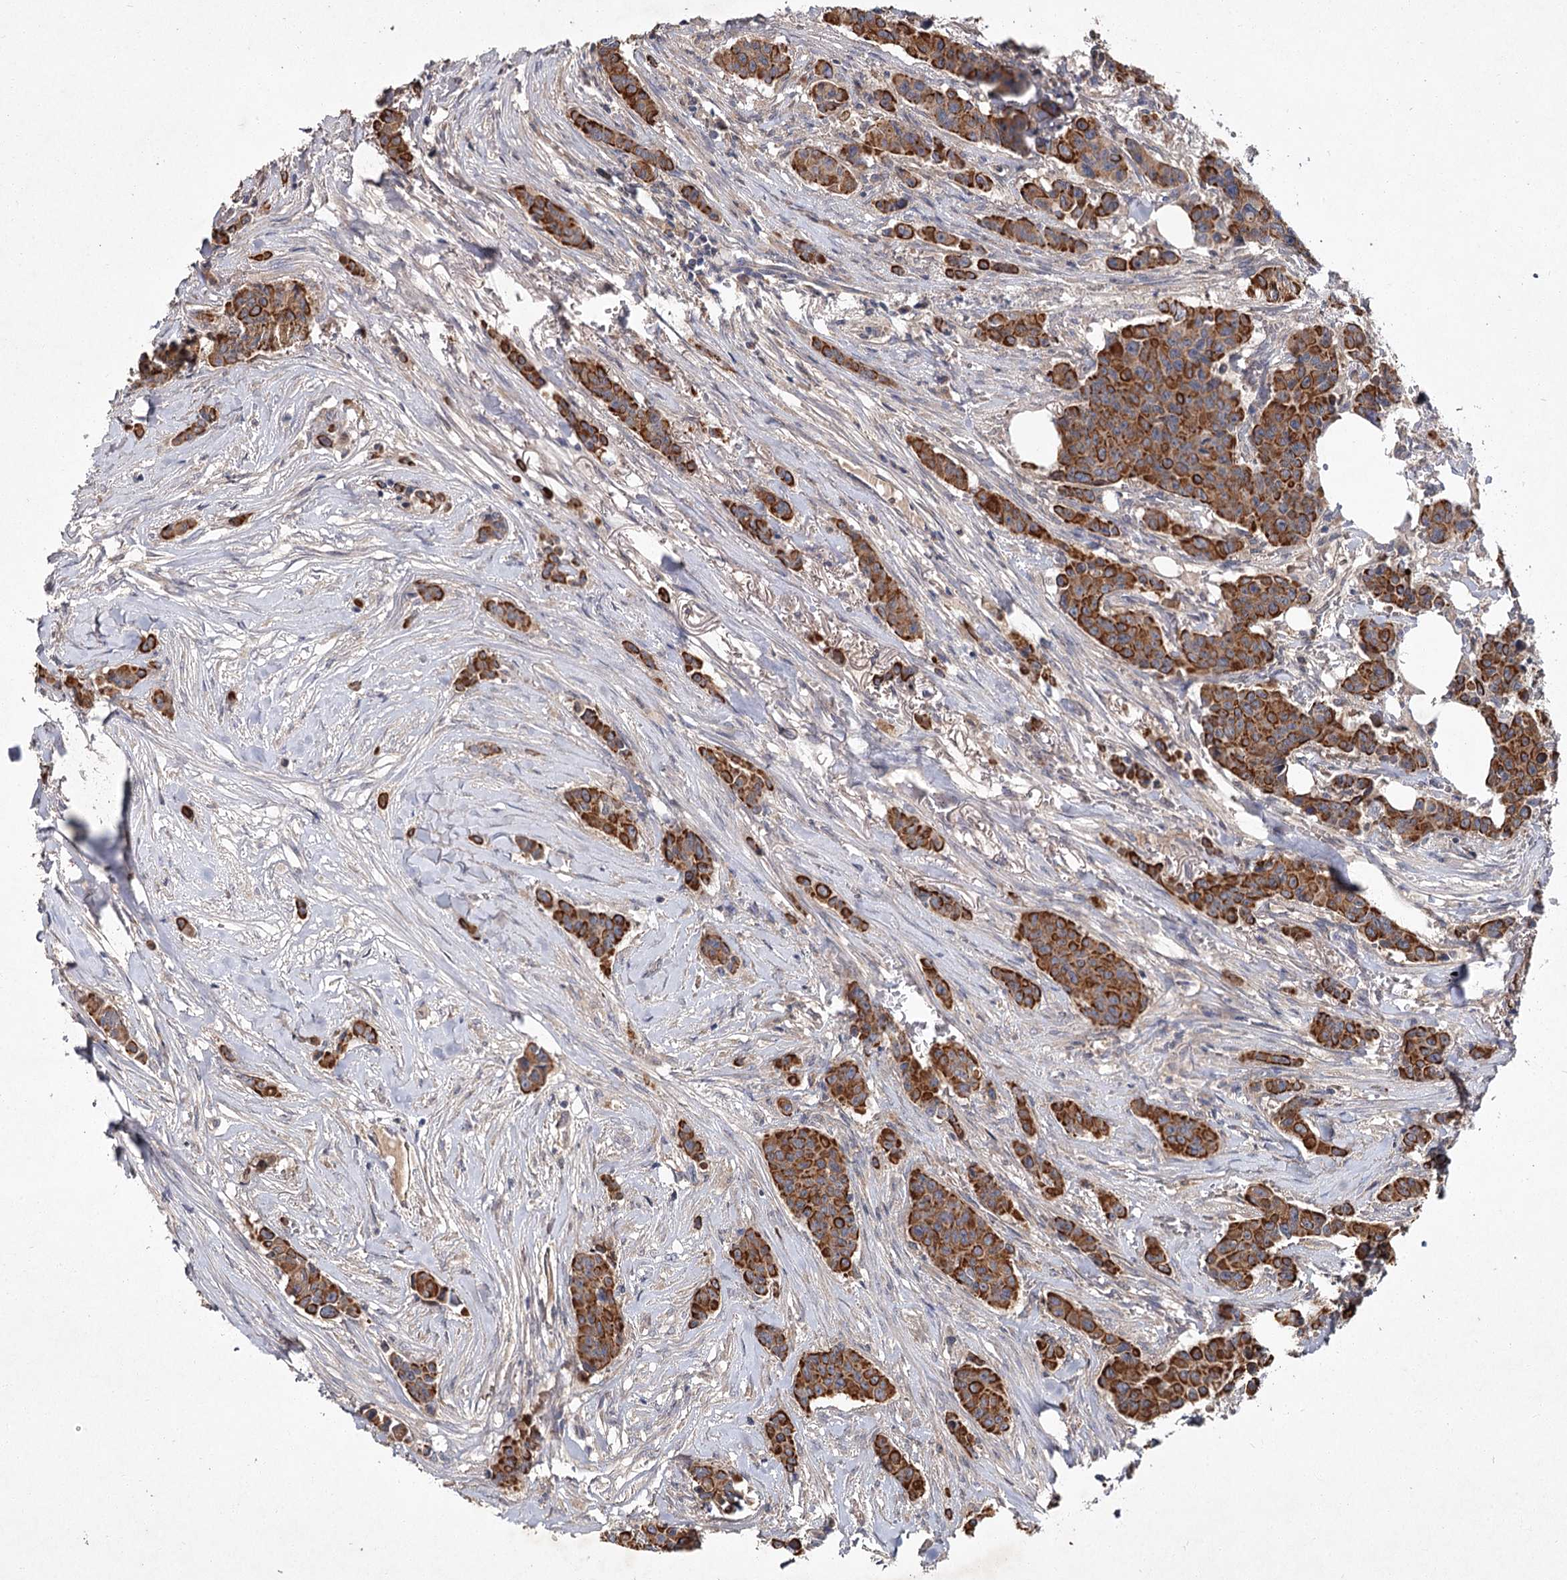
{"staining": {"intensity": "strong", "quantity": ">75%", "location": "cytoplasmic/membranous"}, "tissue": "breast cancer", "cell_type": "Tumor cells", "image_type": "cancer", "snomed": [{"axis": "morphology", "description": "Duct carcinoma"}, {"axis": "topography", "description": "Breast"}], "caption": "Strong cytoplasmic/membranous protein expression is identified in about >75% of tumor cells in breast infiltrating ductal carcinoma.", "gene": "MFN1", "patient": {"sex": "female", "age": 40}}